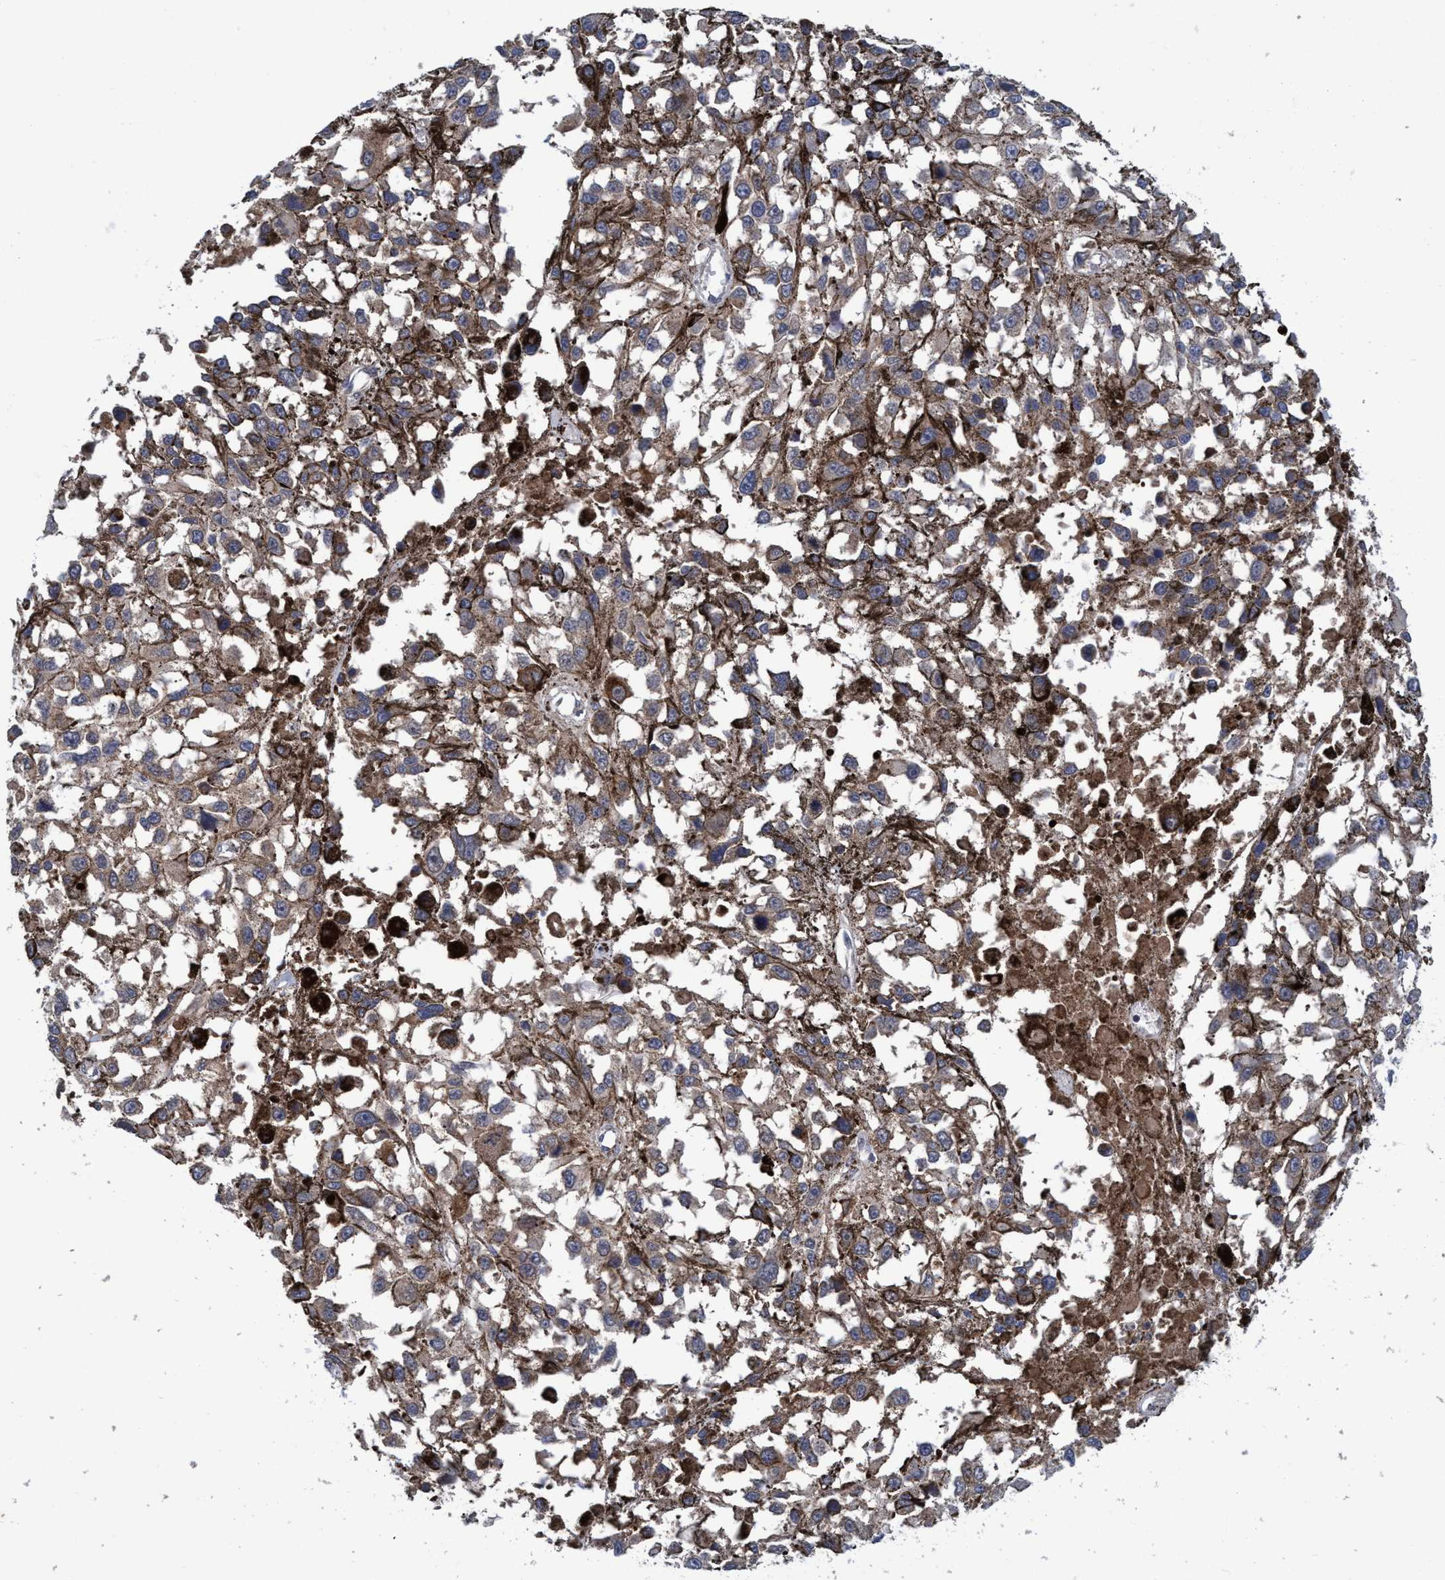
{"staining": {"intensity": "negative", "quantity": "none", "location": "none"}, "tissue": "melanoma", "cell_type": "Tumor cells", "image_type": "cancer", "snomed": [{"axis": "morphology", "description": "Malignant melanoma, Metastatic site"}, {"axis": "topography", "description": "Lymph node"}], "caption": "Protein analysis of malignant melanoma (metastatic site) displays no significant staining in tumor cells.", "gene": "CALCOCO2", "patient": {"sex": "male", "age": 59}}